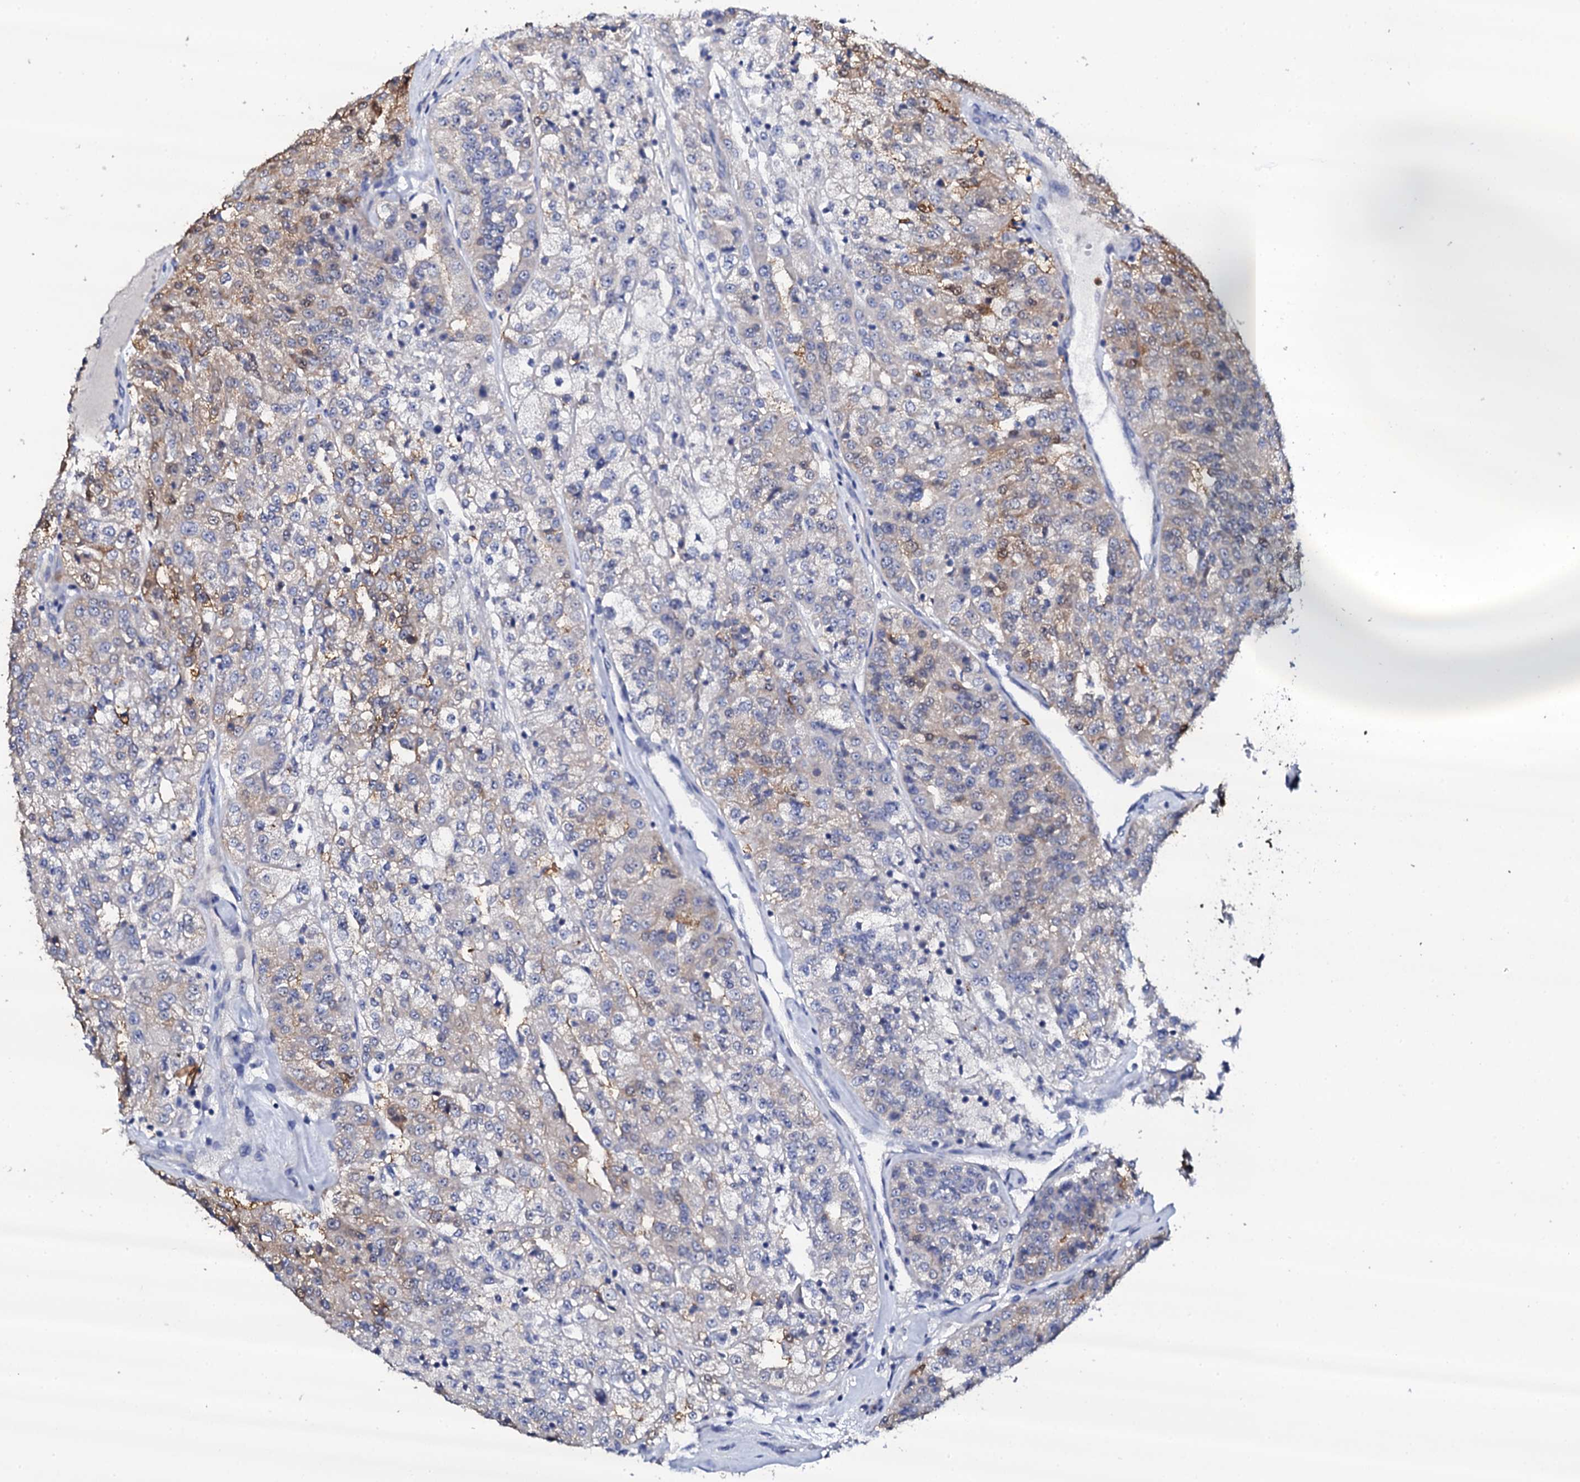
{"staining": {"intensity": "weak", "quantity": "<25%", "location": "cytoplasmic/membranous"}, "tissue": "renal cancer", "cell_type": "Tumor cells", "image_type": "cancer", "snomed": [{"axis": "morphology", "description": "Adenocarcinoma, NOS"}, {"axis": "topography", "description": "Kidney"}], "caption": "Tumor cells show no significant protein positivity in renal cancer.", "gene": "NAA16", "patient": {"sex": "female", "age": 63}}